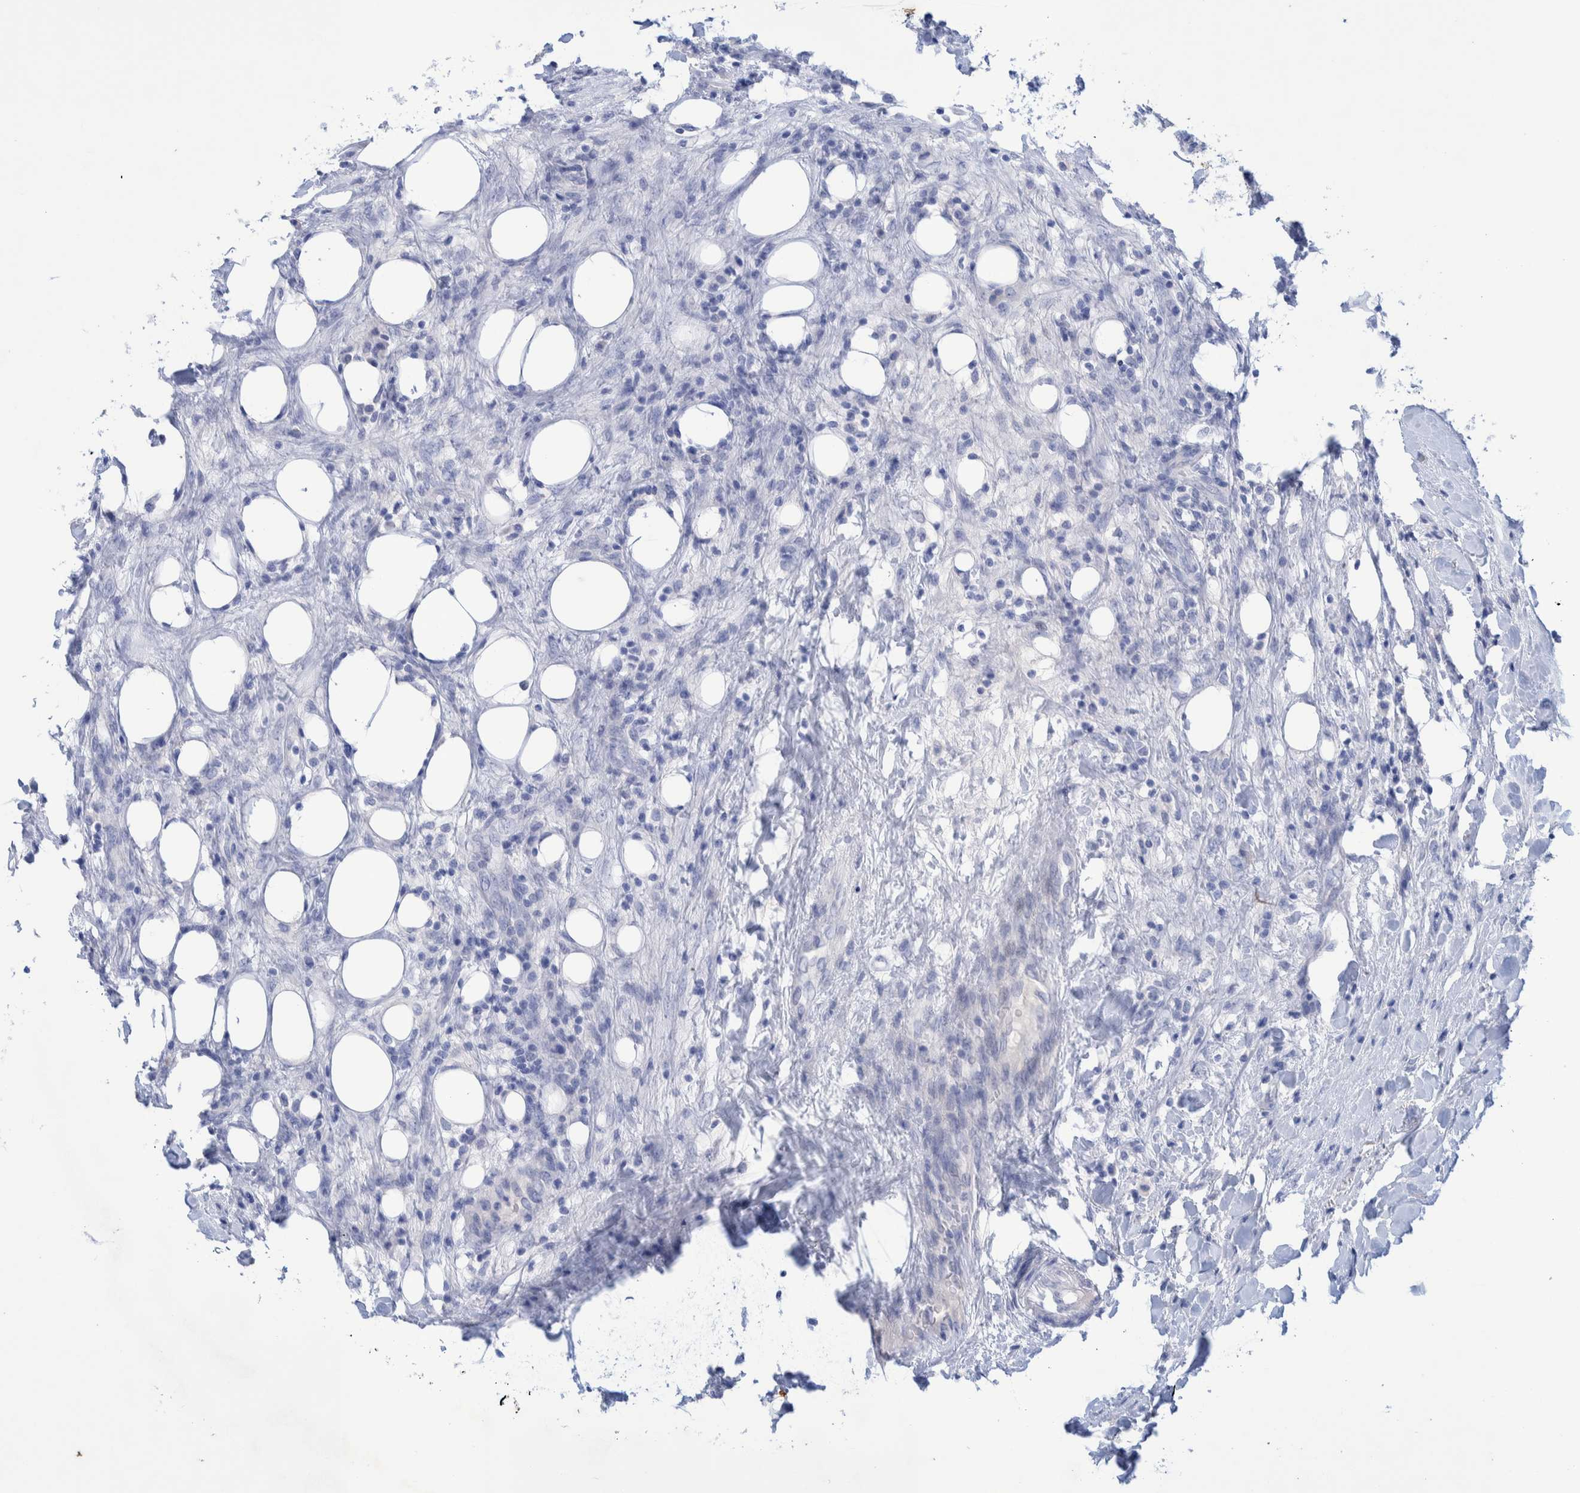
{"staining": {"intensity": "negative", "quantity": "none", "location": "none"}, "tissue": "breast cancer", "cell_type": "Tumor cells", "image_type": "cancer", "snomed": [{"axis": "morphology", "description": "Duct carcinoma"}, {"axis": "topography", "description": "Breast"}], "caption": "Micrograph shows no protein staining in tumor cells of infiltrating ductal carcinoma (breast) tissue.", "gene": "PERP", "patient": {"sex": "female", "age": 37}}